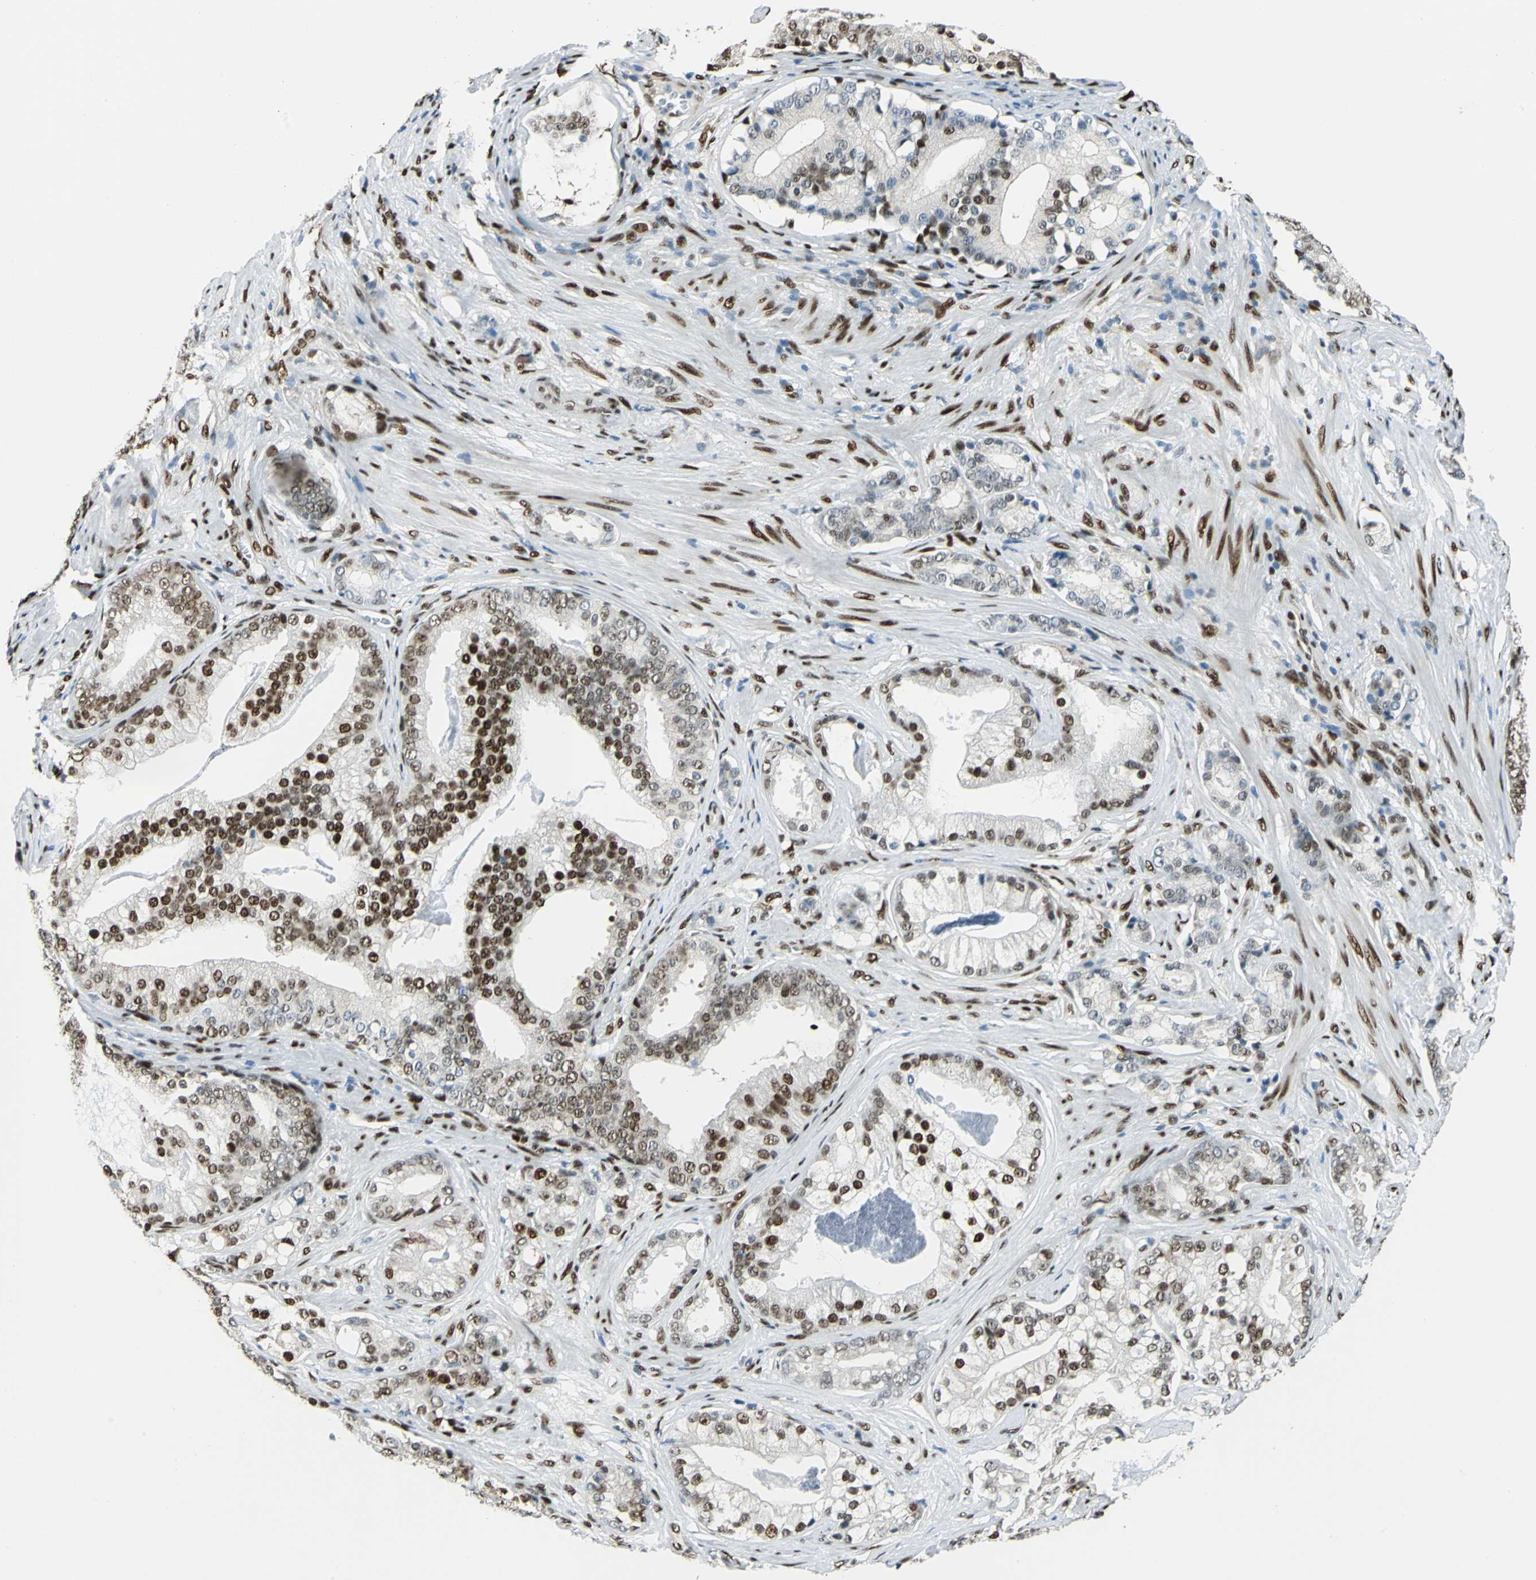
{"staining": {"intensity": "moderate", "quantity": "25%-75%", "location": "nuclear"}, "tissue": "prostate cancer", "cell_type": "Tumor cells", "image_type": "cancer", "snomed": [{"axis": "morphology", "description": "Adenocarcinoma, Low grade"}, {"axis": "topography", "description": "Prostate"}], "caption": "Immunohistochemistry of human prostate cancer demonstrates medium levels of moderate nuclear positivity in approximately 25%-75% of tumor cells.", "gene": "NFIA", "patient": {"sex": "male", "age": 58}}